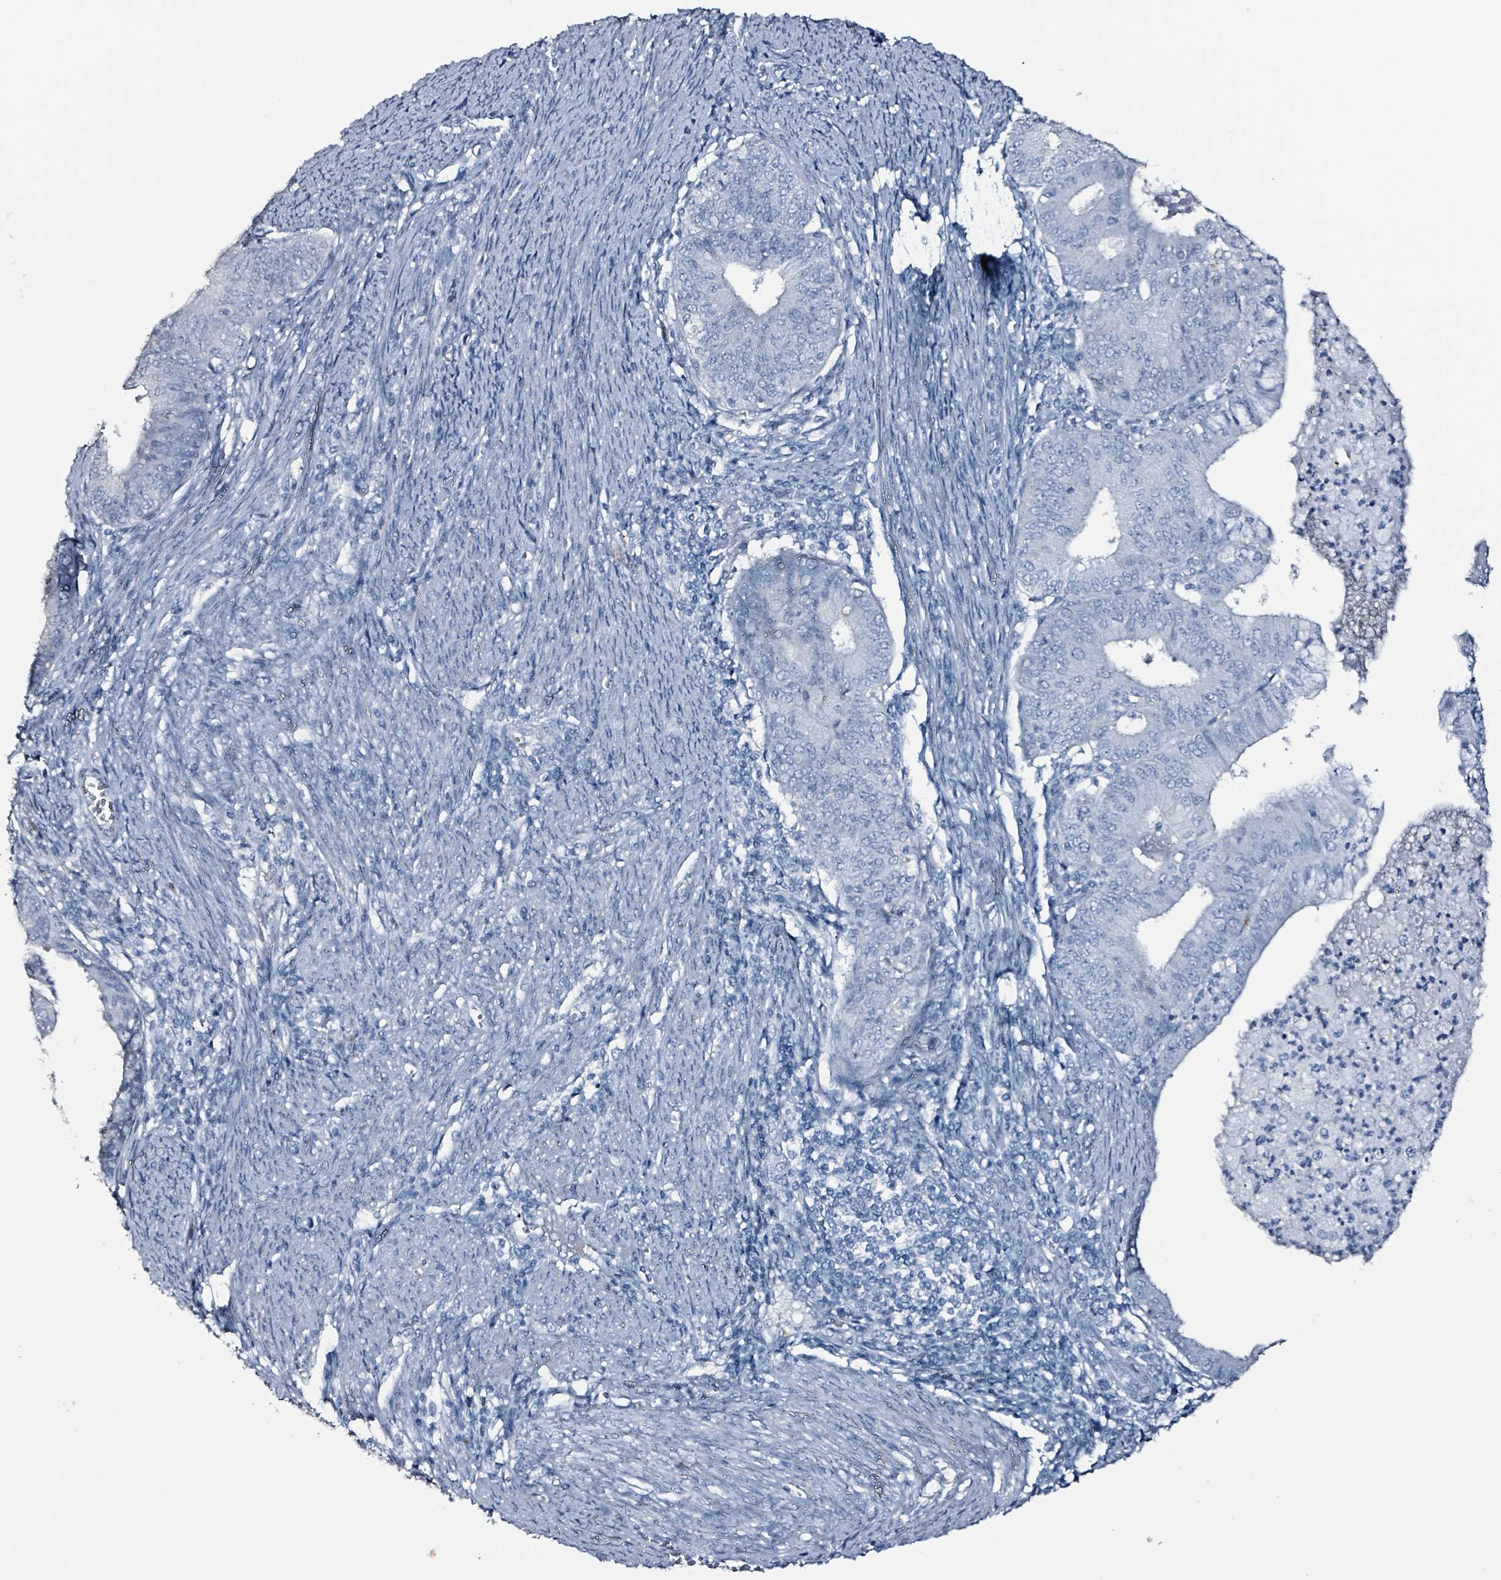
{"staining": {"intensity": "negative", "quantity": "none", "location": "none"}, "tissue": "endometrial cancer", "cell_type": "Tumor cells", "image_type": "cancer", "snomed": [{"axis": "morphology", "description": "Adenocarcinoma, NOS"}, {"axis": "topography", "description": "Endometrium"}], "caption": "Adenocarcinoma (endometrial) was stained to show a protein in brown. There is no significant positivity in tumor cells.", "gene": "CA9", "patient": {"sex": "female", "age": 57}}